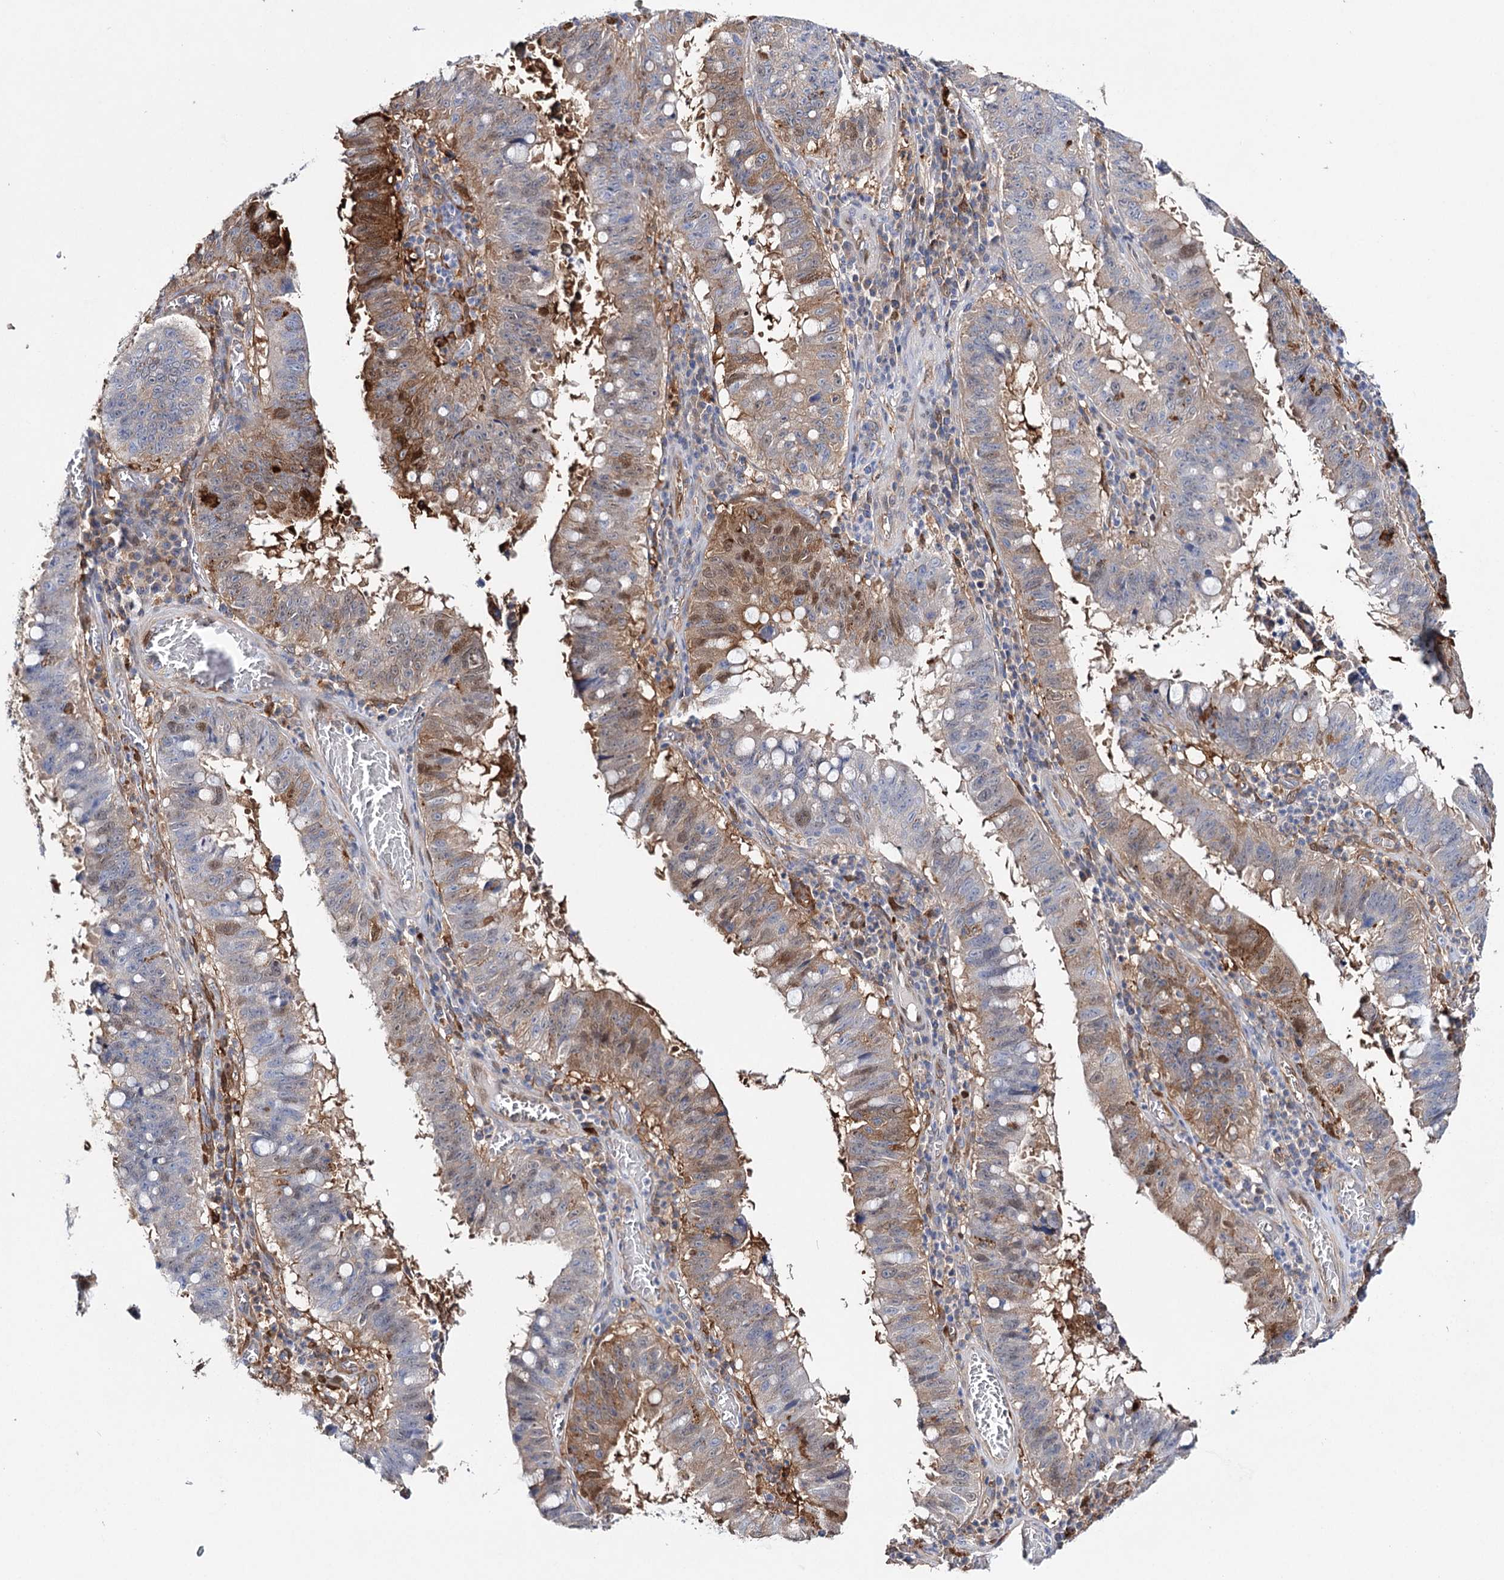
{"staining": {"intensity": "moderate", "quantity": "25%-75%", "location": "cytoplasmic/membranous,nuclear"}, "tissue": "stomach cancer", "cell_type": "Tumor cells", "image_type": "cancer", "snomed": [{"axis": "morphology", "description": "Adenocarcinoma, NOS"}, {"axis": "topography", "description": "Stomach"}], "caption": "Immunohistochemical staining of stomach cancer displays medium levels of moderate cytoplasmic/membranous and nuclear staining in approximately 25%-75% of tumor cells. Using DAB (brown) and hematoxylin (blue) stains, captured at high magnification using brightfield microscopy.", "gene": "CFAP46", "patient": {"sex": "male", "age": 59}}